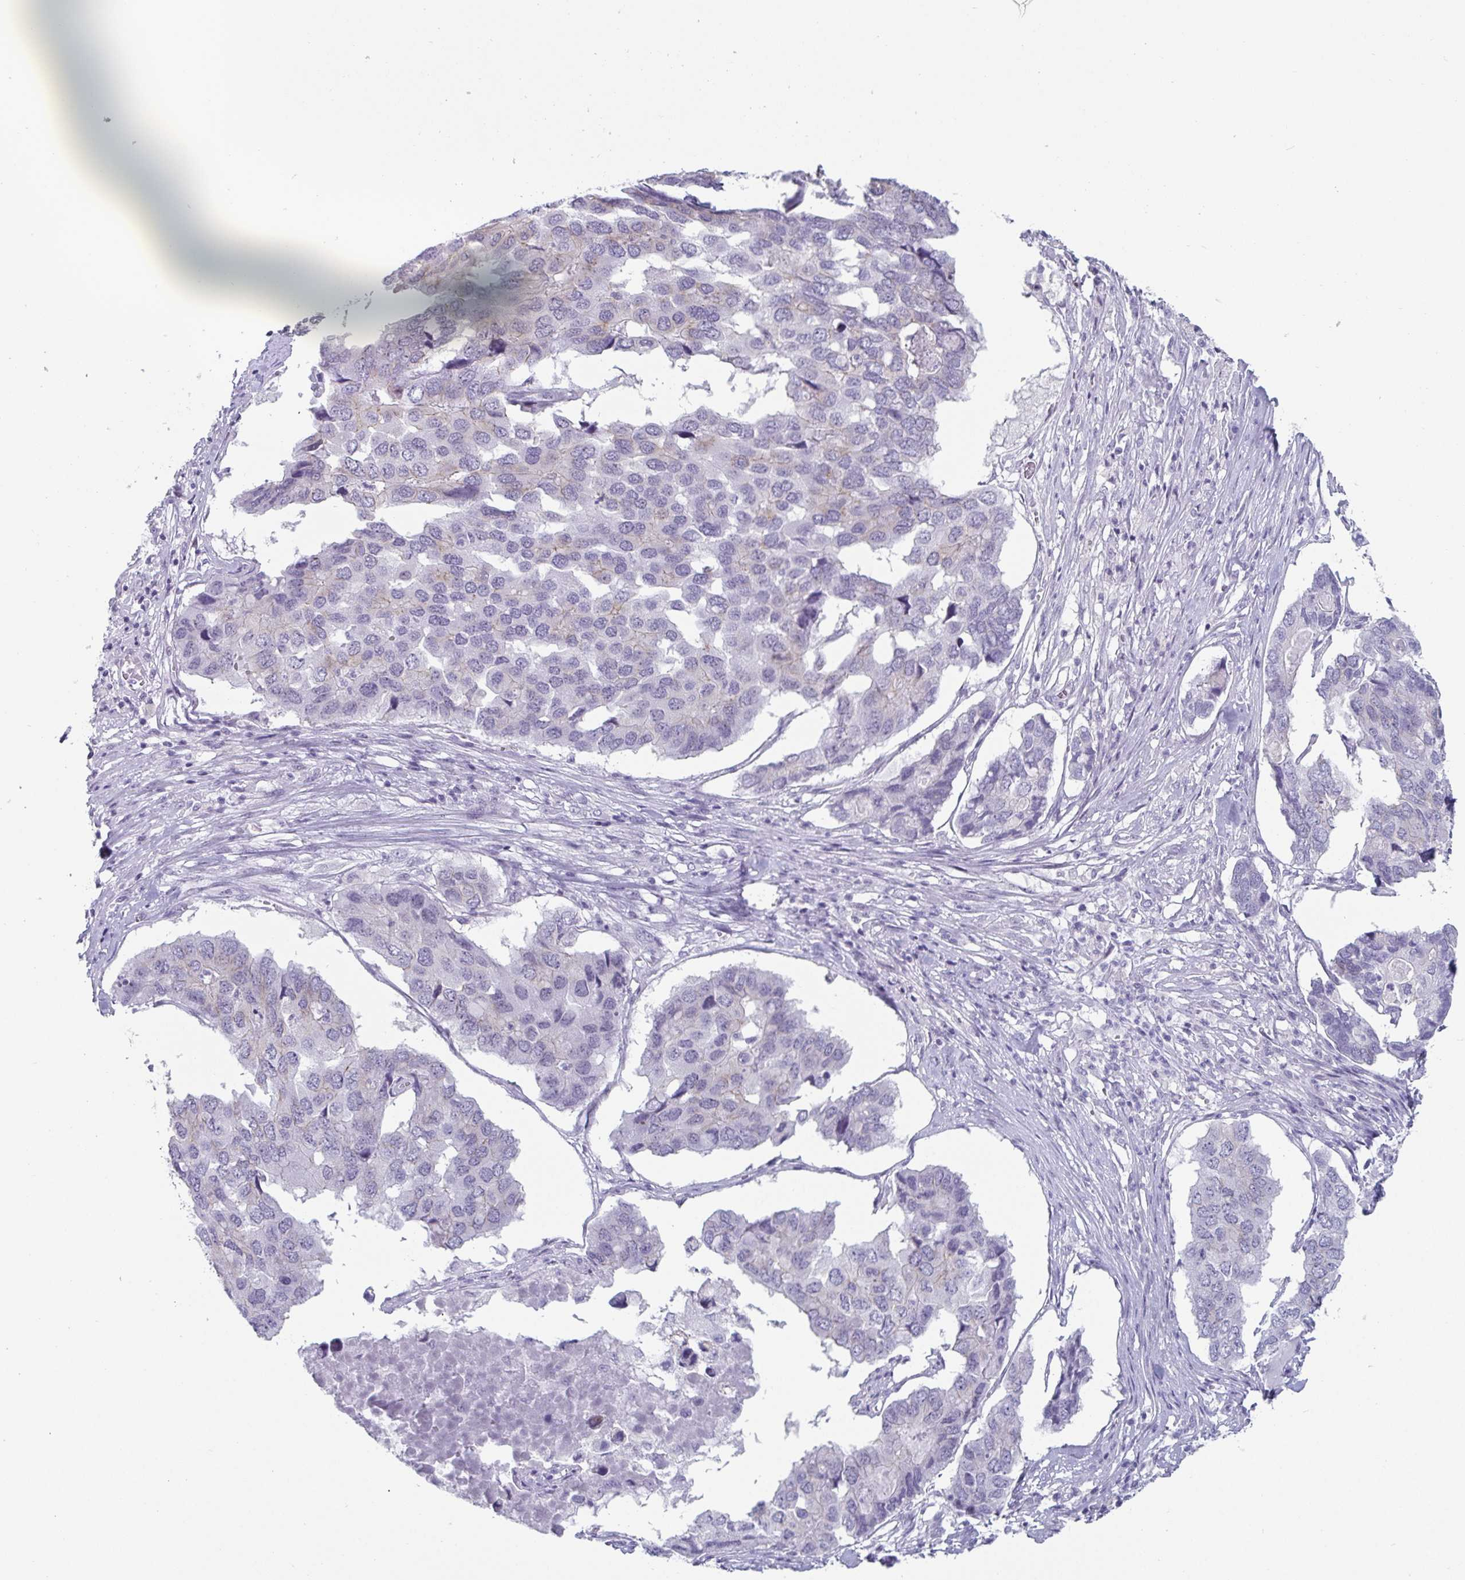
{"staining": {"intensity": "negative", "quantity": "none", "location": "none"}, "tissue": "pancreatic cancer", "cell_type": "Tumor cells", "image_type": "cancer", "snomed": [{"axis": "morphology", "description": "Adenocarcinoma, NOS"}, {"axis": "topography", "description": "Pancreas"}], "caption": "A high-resolution image shows immunohistochemistry staining of adenocarcinoma (pancreatic), which reveals no significant expression in tumor cells.", "gene": "VSIG10L", "patient": {"sex": "male", "age": 50}}